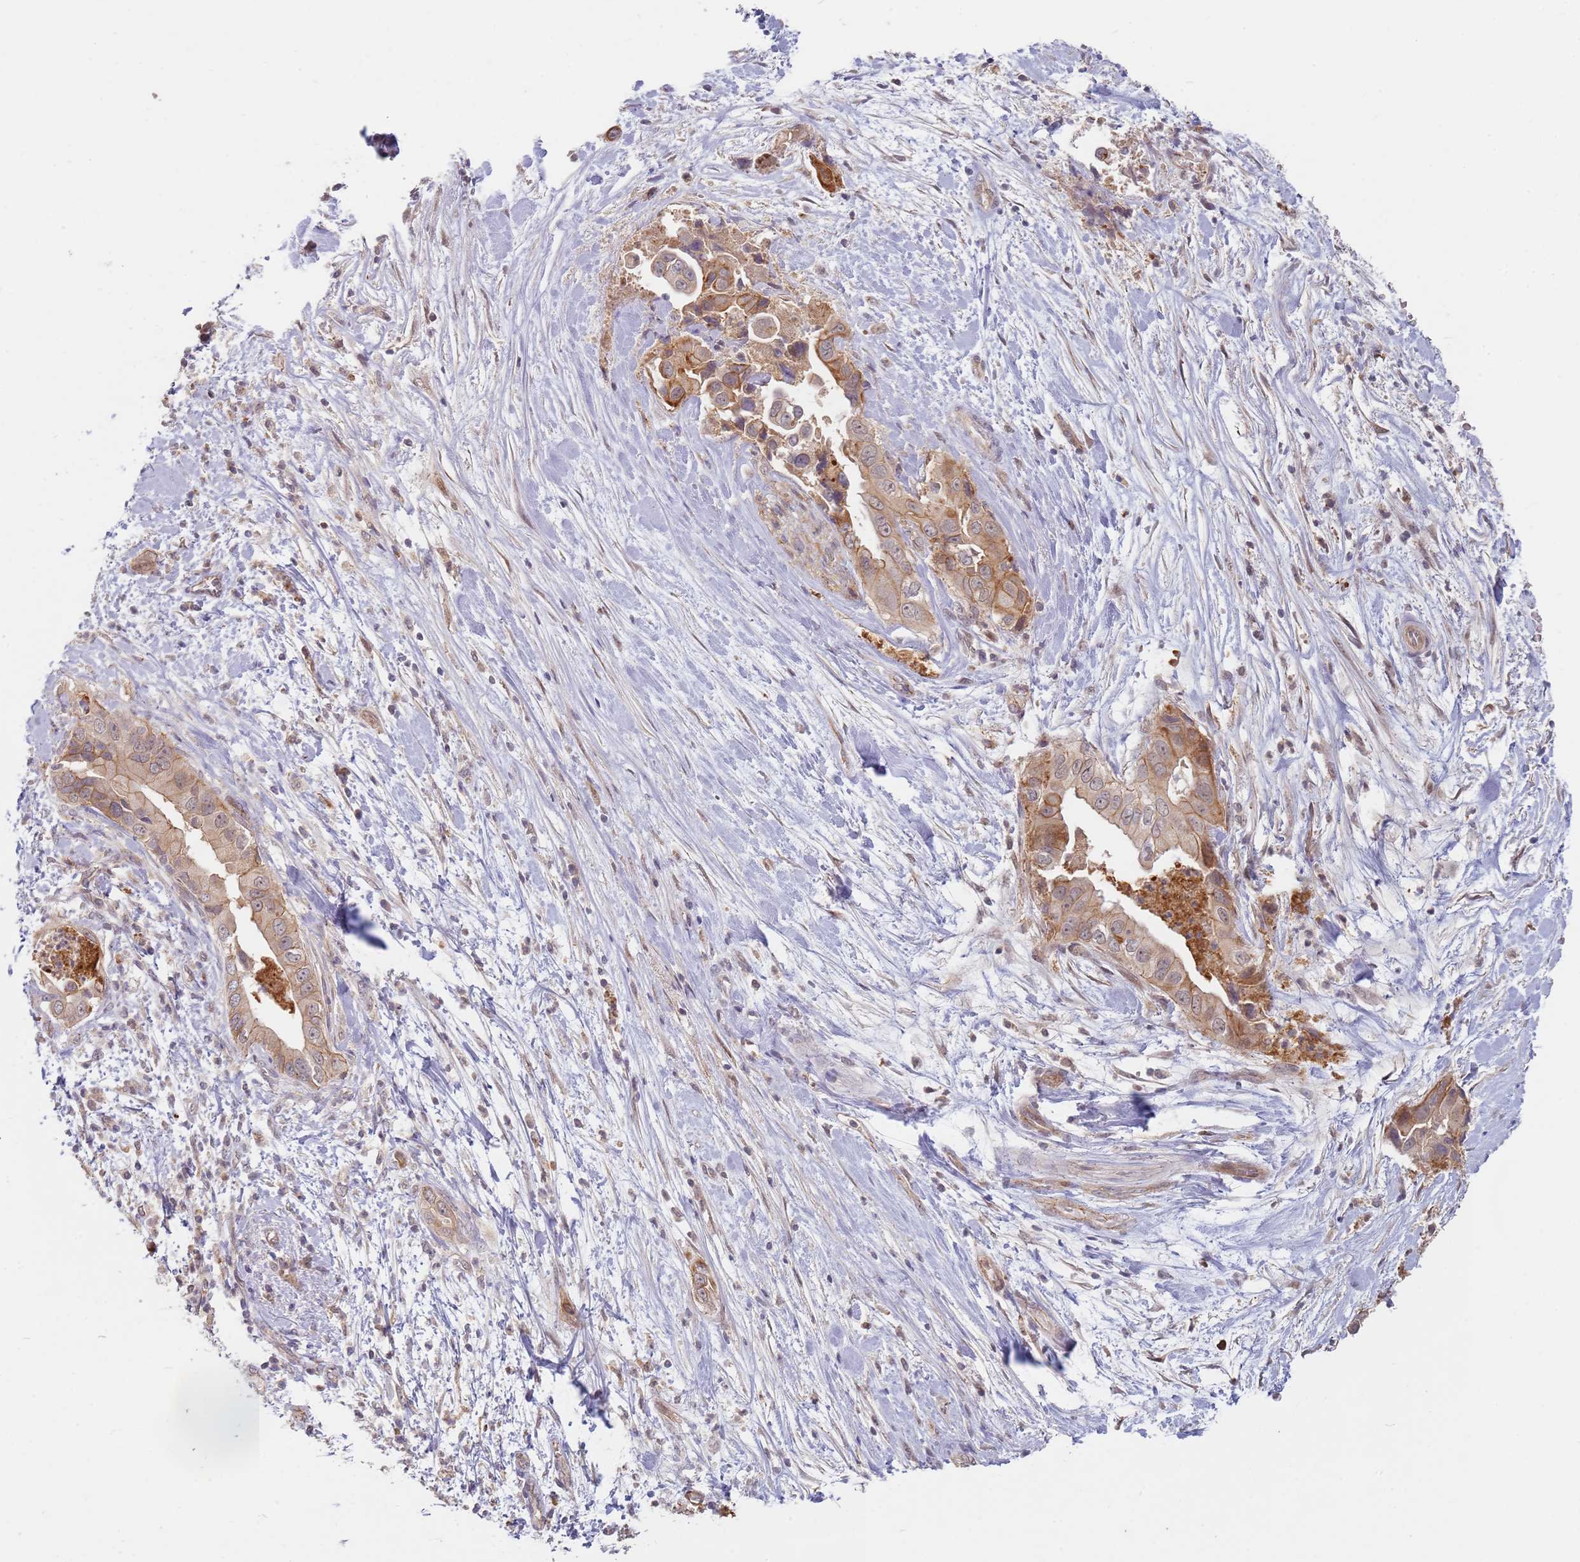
{"staining": {"intensity": "moderate", "quantity": ">75%", "location": "cytoplasmic/membranous"}, "tissue": "pancreatic cancer", "cell_type": "Tumor cells", "image_type": "cancer", "snomed": [{"axis": "morphology", "description": "Adenocarcinoma, NOS"}, {"axis": "topography", "description": "Pancreas"}], "caption": "A micrograph showing moderate cytoplasmic/membranous staining in about >75% of tumor cells in pancreatic adenocarcinoma, as visualized by brown immunohistochemical staining.", "gene": "MPEG1", "patient": {"sex": "female", "age": 78}}